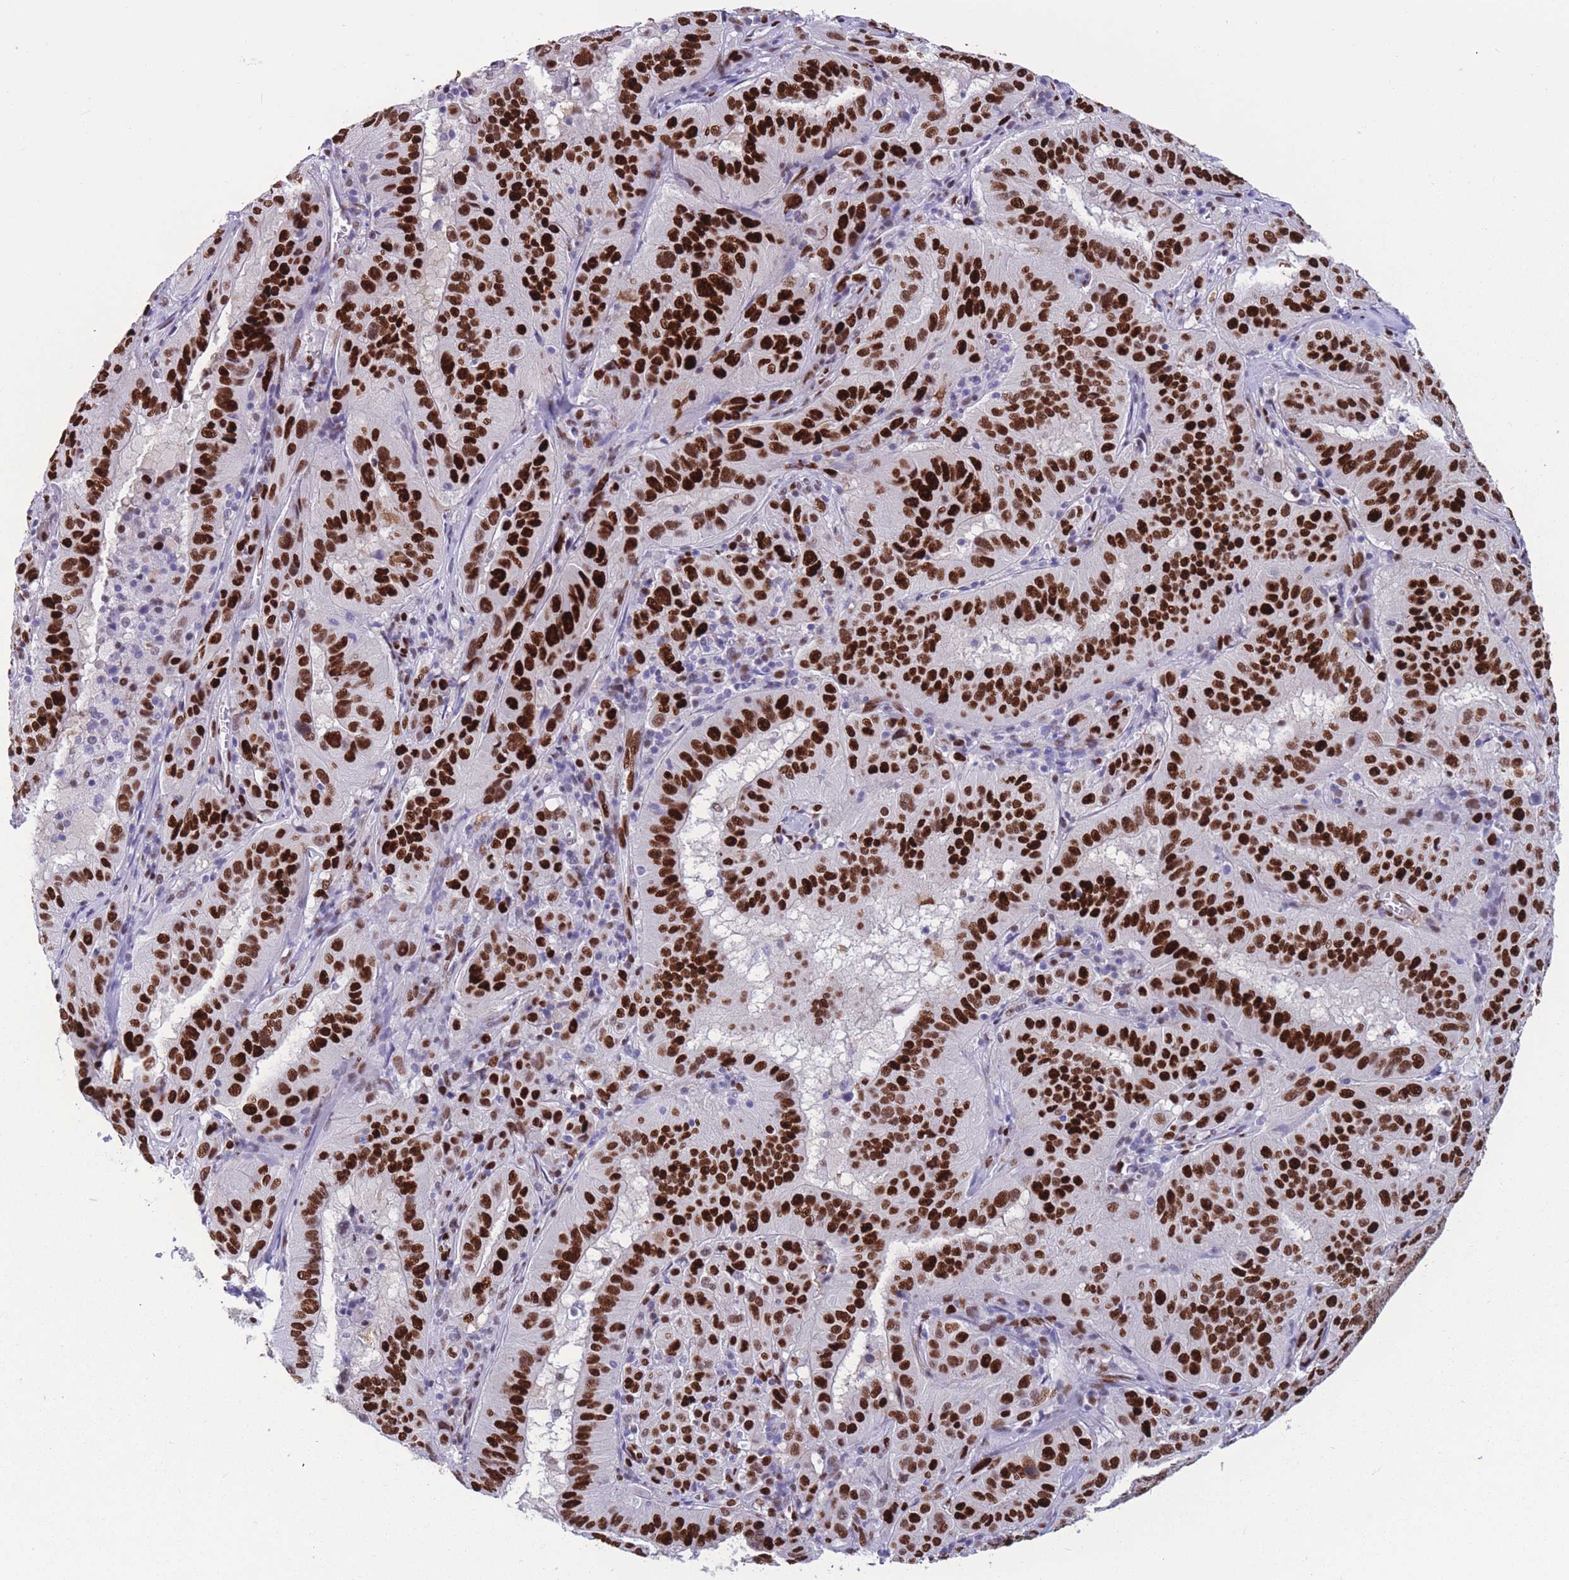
{"staining": {"intensity": "strong", "quantity": ">75%", "location": "nuclear"}, "tissue": "pancreatic cancer", "cell_type": "Tumor cells", "image_type": "cancer", "snomed": [{"axis": "morphology", "description": "Adenocarcinoma, NOS"}, {"axis": "topography", "description": "Pancreas"}], "caption": "A brown stain highlights strong nuclear positivity of a protein in adenocarcinoma (pancreatic) tumor cells.", "gene": "NASP", "patient": {"sex": "male", "age": 63}}